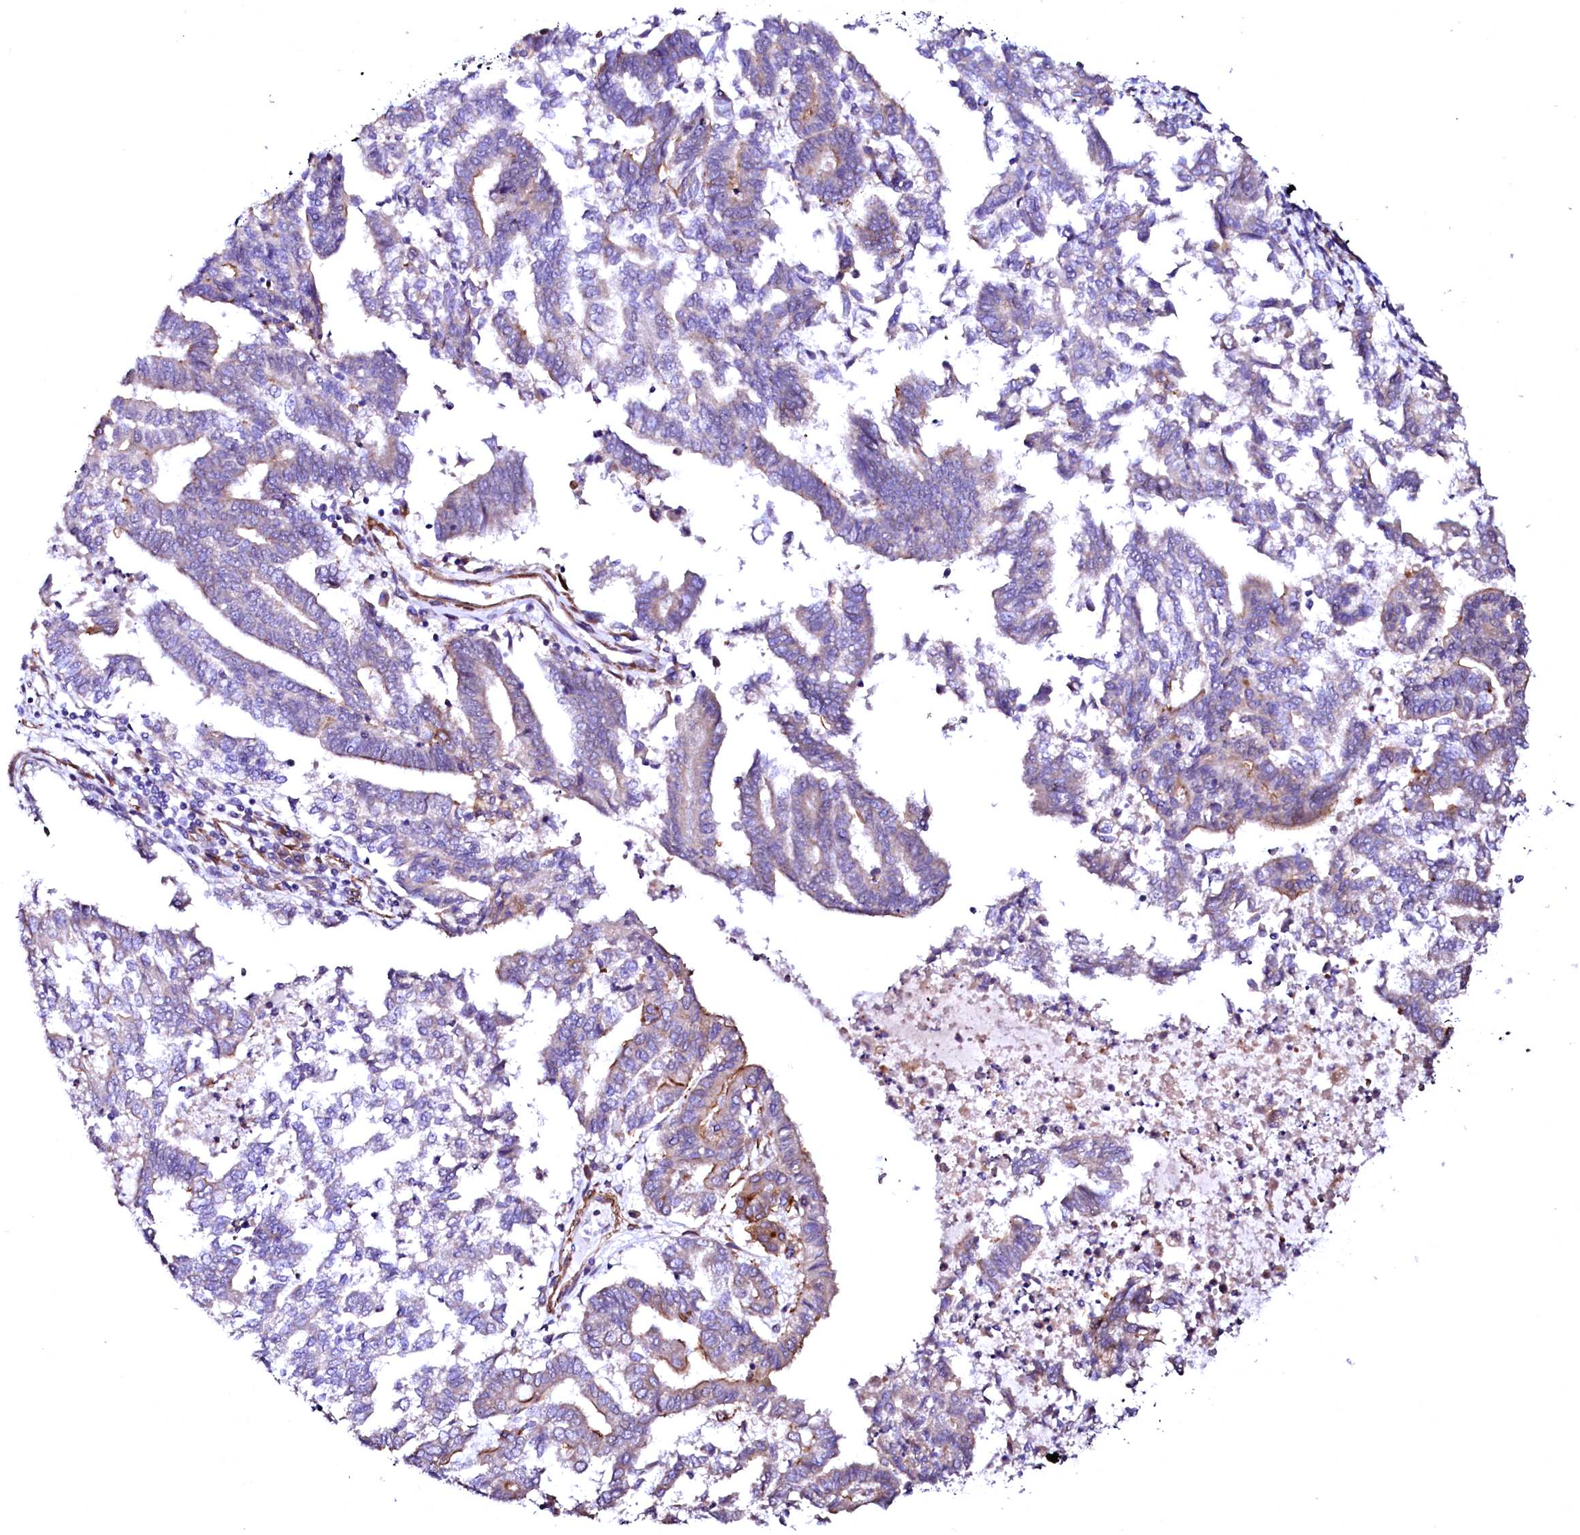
{"staining": {"intensity": "moderate", "quantity": "<25%", "location": "cytoplasmic/membranous"}, "tissue": "endometrial cancer", "cell_type": "Tumor cells", "image_type": "cancer", "snomed": [{"axis": "morphology", "description": "Adenocarcinoma, NOS"}, {"axis": "topography", "description": "Endometrium"}], "caption": "Immunohistochemistry of human endometrial adenocarcinoma demonstrates low levels of moderate cytoplasmic/membranous expression in approximately <25% of tumor cells.", "gene": "GPR176", "patient": {"sex": "female", "age": 79}}